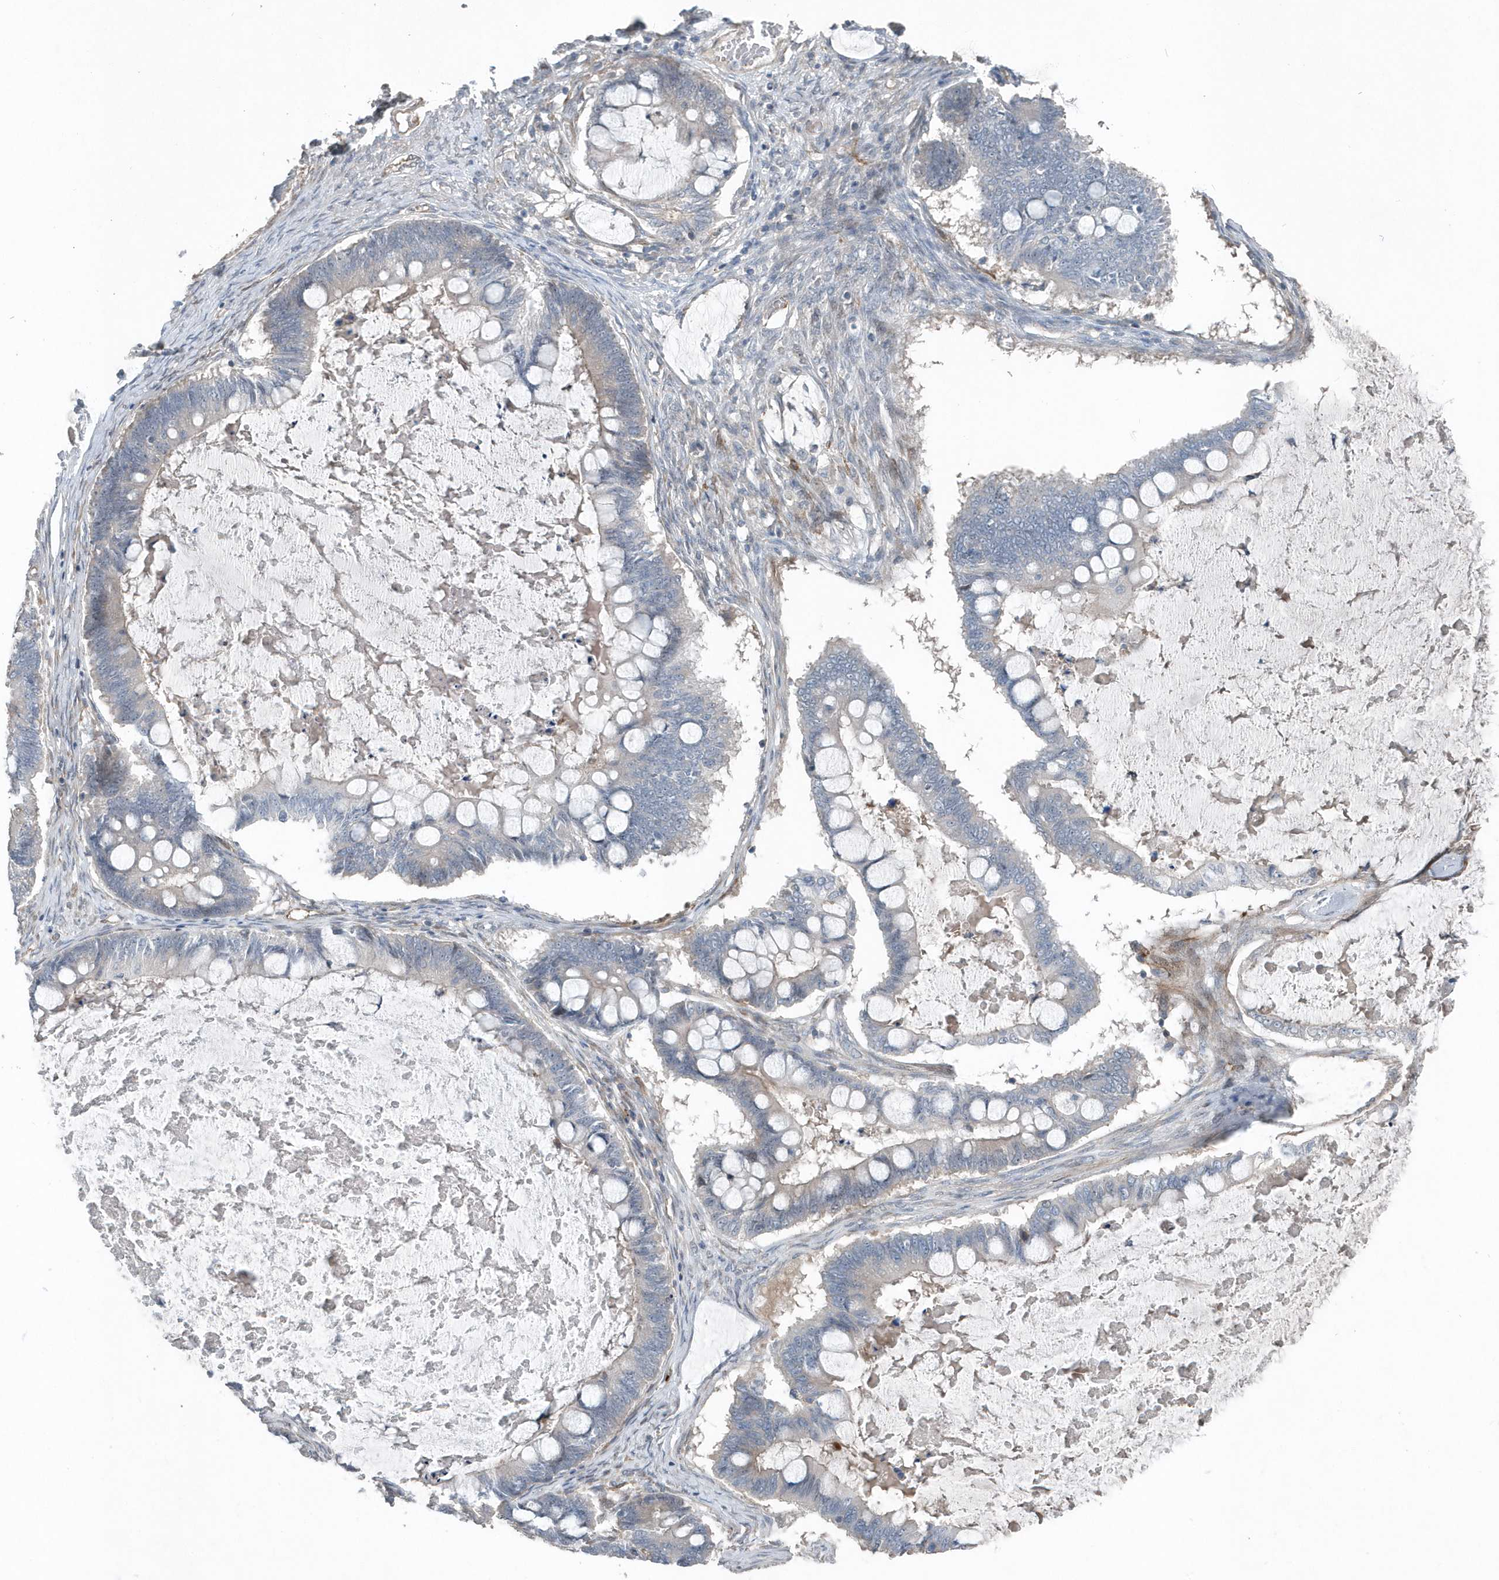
{"staining": {"intensity": "negative", "quantity": "none", "location": "none"}, "tissue": "ovarian cancer", "cell_type": "Tumor cells", "image_type": "cancer", "snomed": [{"axis": "morphology", "description": "Cystadenocarcinoma, mucinous, NOS"}, {"axis": "topography", "description": "Ovary"}], "caption": "An IHC micrograph of ovarian cancer is shown. There is no staining in tumor cells of ovarian cancer.", "gene": "MCC", "patient": {"sex": "female", "age": 61}}